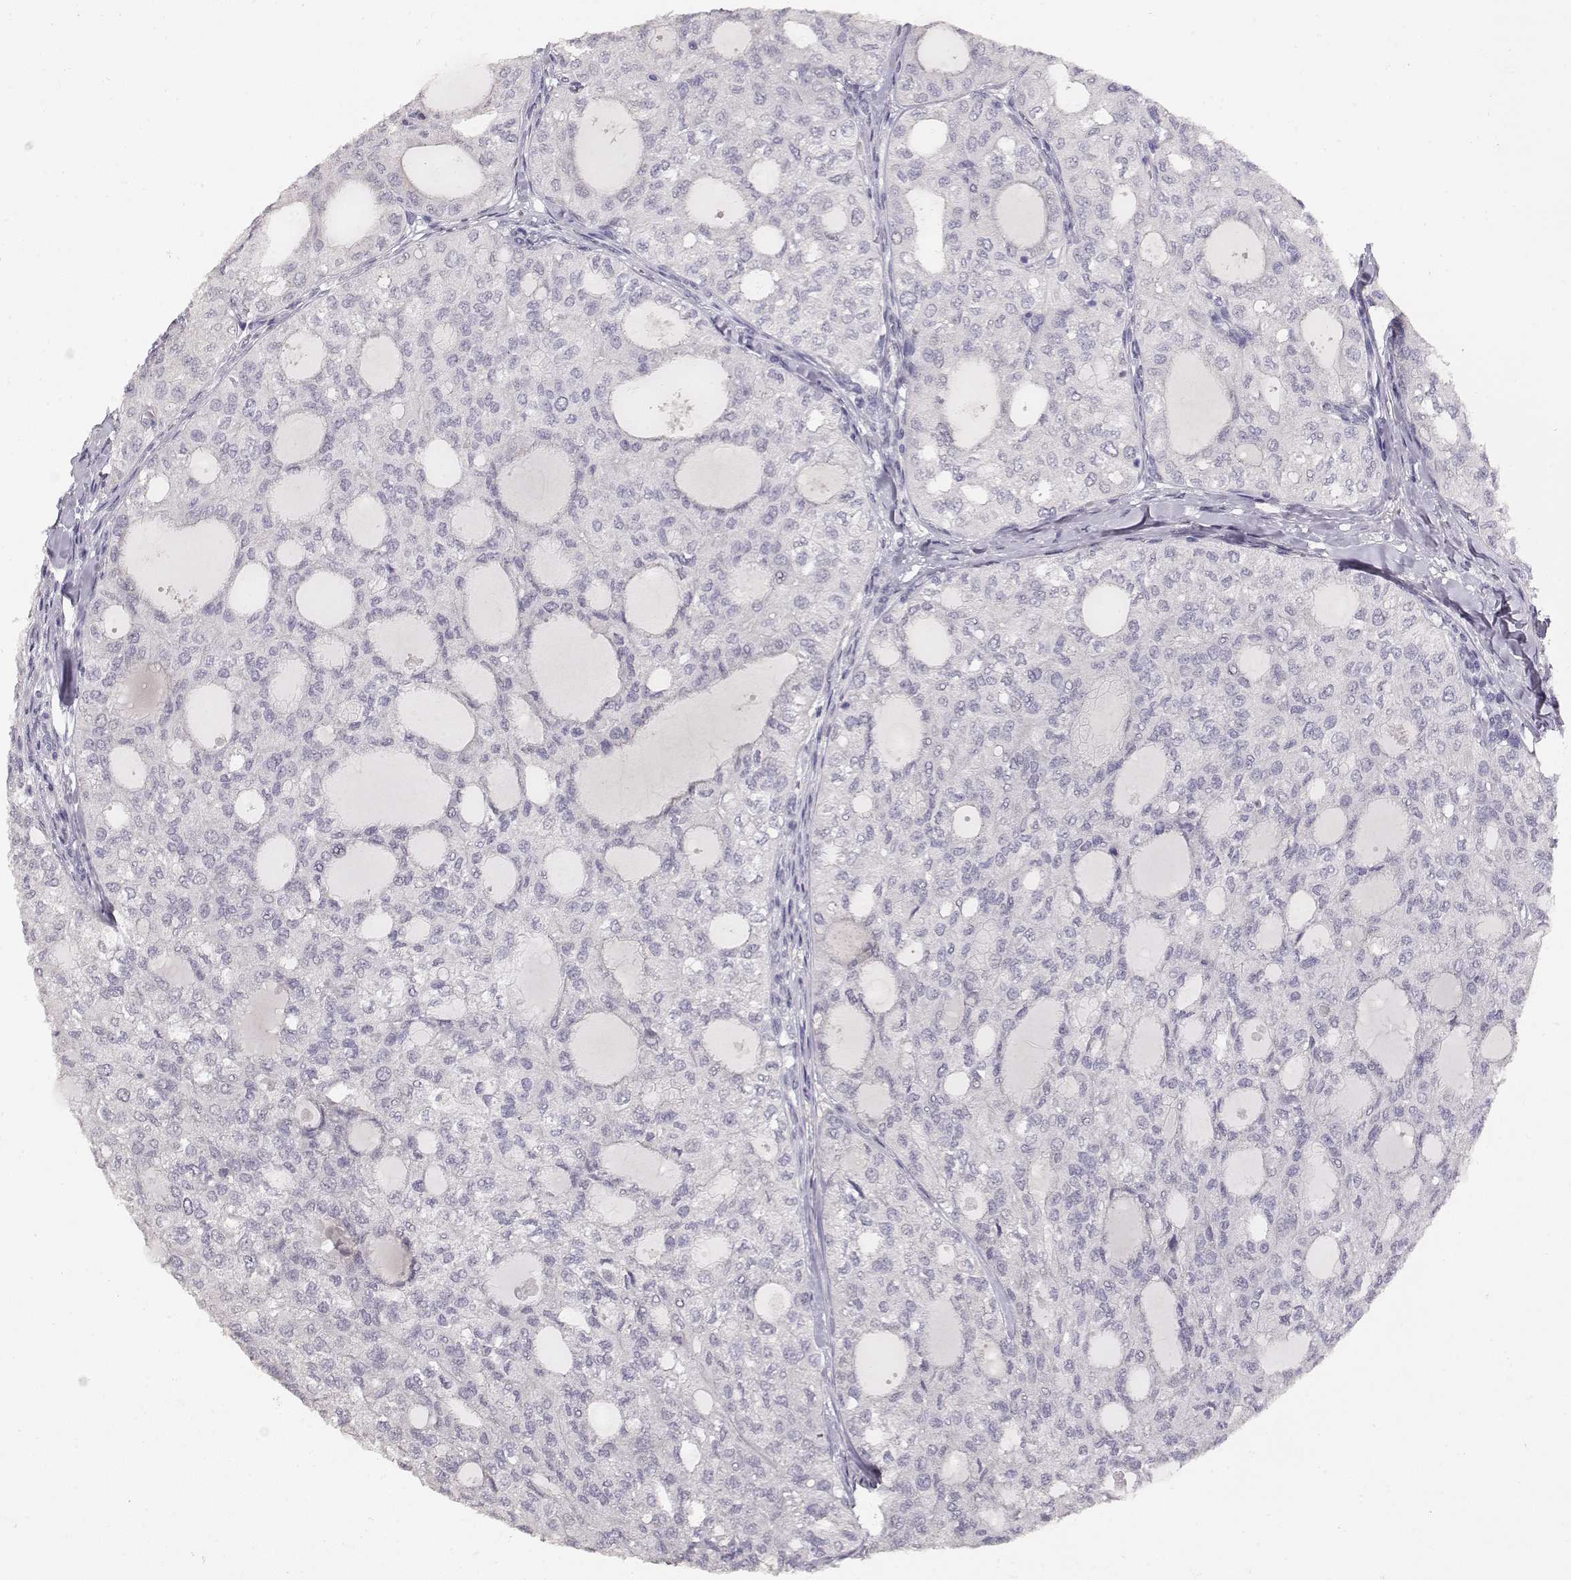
{"staining": {"intensity": "negative", "quantity": "none", "location": "none"}, "tissue": "thyroid cancer", "cell_type": "Tumor cells", "image_type": "cancer", "snomed": [{"axis": "morphology", "description": "Follicular adenoma carcinoma, NOS"}, {"axis": "topography", "description": "Thyroid gland"}], "caption": "Thyroid cancer was stained to show a protein in brown. There is no significant staining in tumor cells.", "gene": "TPH2", "patient": {"sex": "male", "age": 75}}